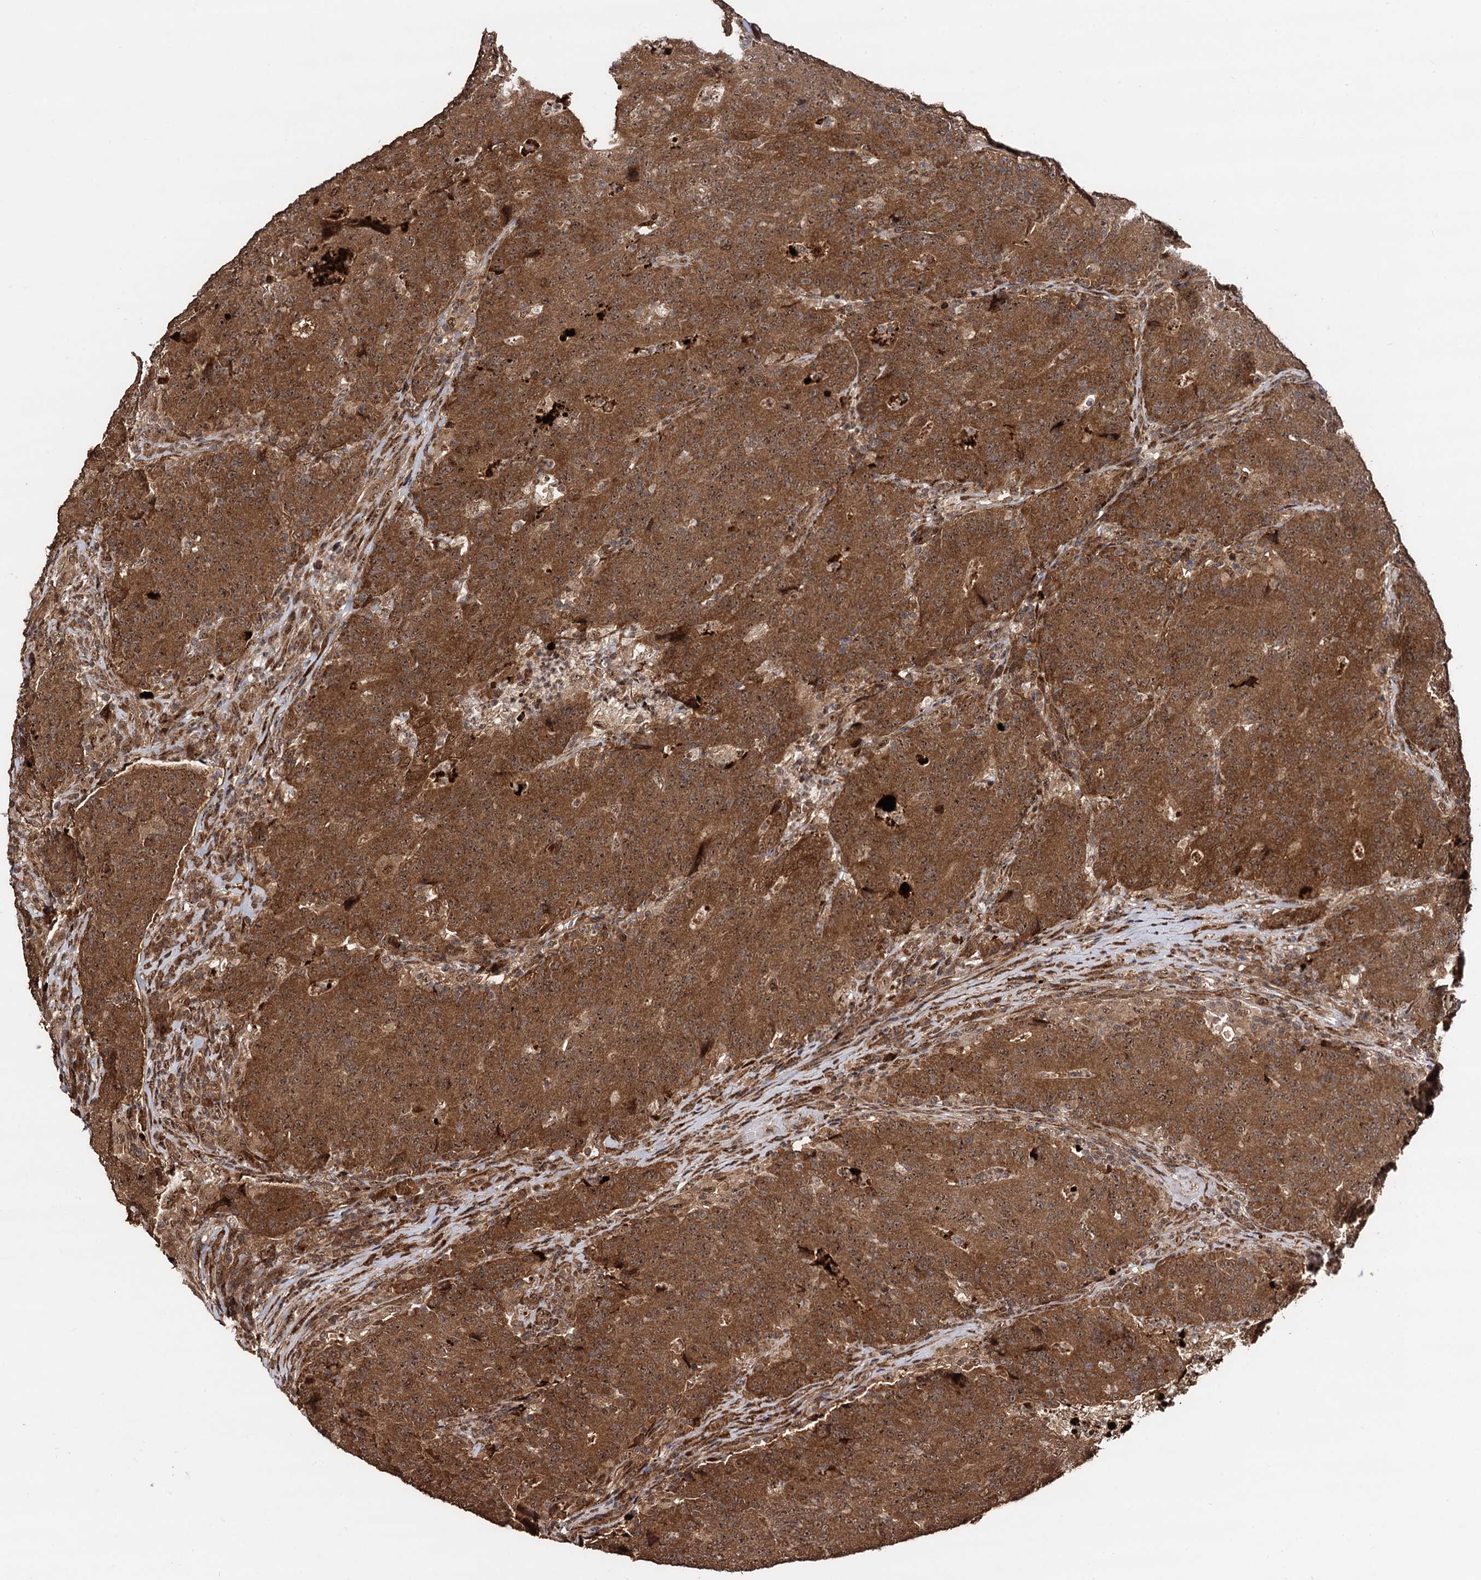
{"staining": {"intensity": "moderate", "quantity": ">75%", "location": "cytoplasmic/membranous,nuclear"}, "tissue": "colorectal cancer", "cell_type": "Tumor cells", "image_type": "cancer", "snomed": [{"axis": "morphology", "description": "Adenocarcinoma, NOS"}, {"axis": "topography", "description": "Colon"}], "caption": "This image displays immunohistochemistry (IHC) staining of human colorectal cancer (adenocarcinoma), with medium moderate cytoplasmic/membranous and nuclear staining in approximately >75% of tumor cells.", "gene": "PIGB", "patient": {"sex": "female", "age": 75}}